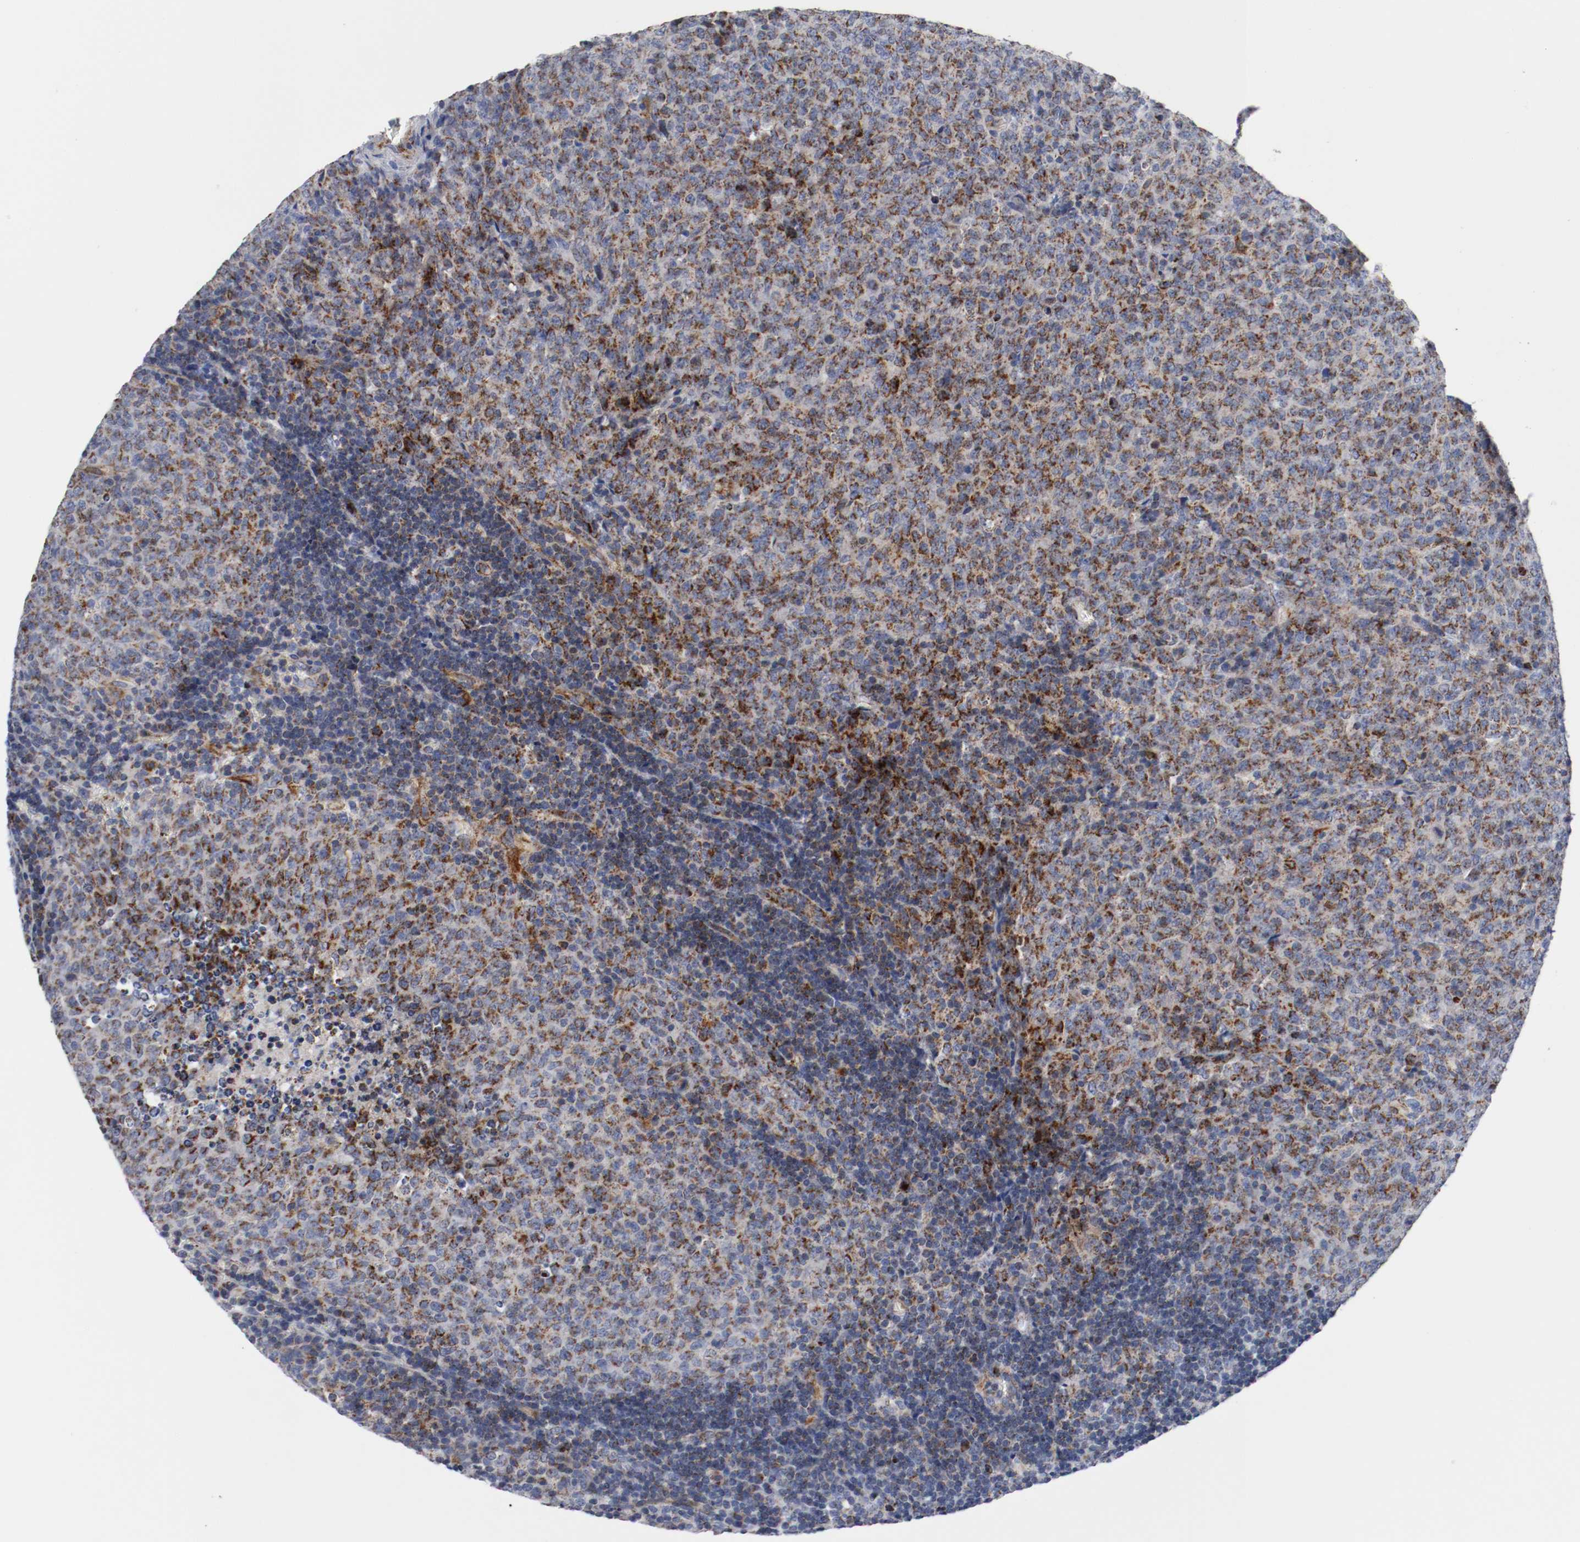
{"staining": {"intensity": "strong", "quantity": "25%-75%", "location": "cytoplasmic/membranous"}, "tissue": "lymphoma", "cell_type": "Tumor cells", "image_type": "cancer", "snomed": [{"axis": "morphology", "description": "Malignant lymphoma, non-Hodgkin's type, High grade"}, {"axis": "topography", "description": "Tonsil"}], "caption": "Brown immunohistochemical staining in human lymphoma reveals strong cytoplasmic/membranous positivity in approximately 25%-75% of tumor cells.", "gene": "TUBD1", "patient": {"sex": "female", "age": 36}}